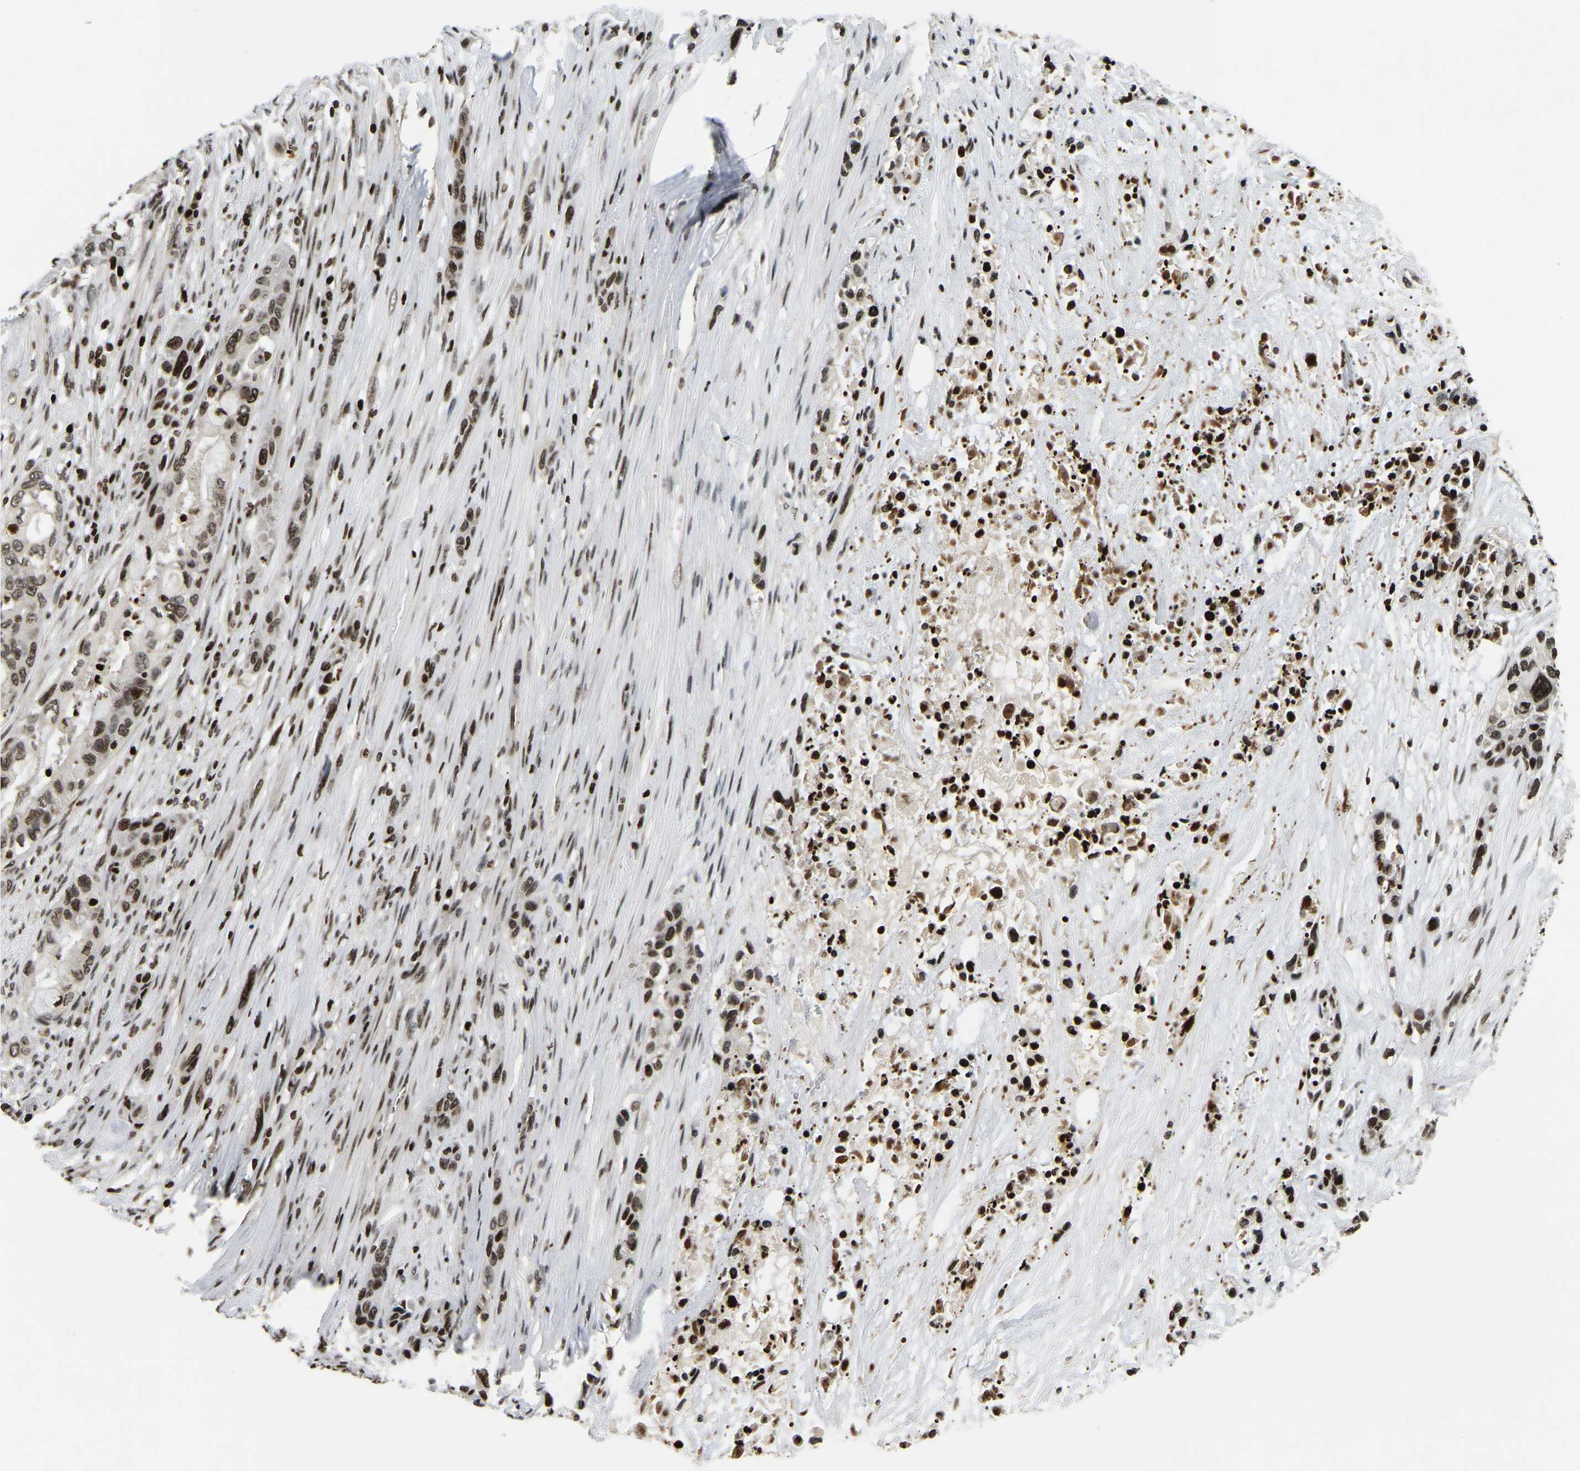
{"staining": {"intensity": "moderate", "quantity": ">75%", "location": "nuclear"}, "tissue": "pancreatic cancer", "cell_type": "Tumor cells", "image_type": "cancer", "snomed": [{"axis": "morphology", "description": "Adenocarcinoma, NOS"}, {"axis": "topography", "description": "Pancreas"}], "caption": "Protein staining shows moderate nuclear positivity in approximately >75% of tumor cells in adenocarcinoma (pancreatic).", "gene": "LRRC61", "patient": {"sex": "male", "age": 53}}